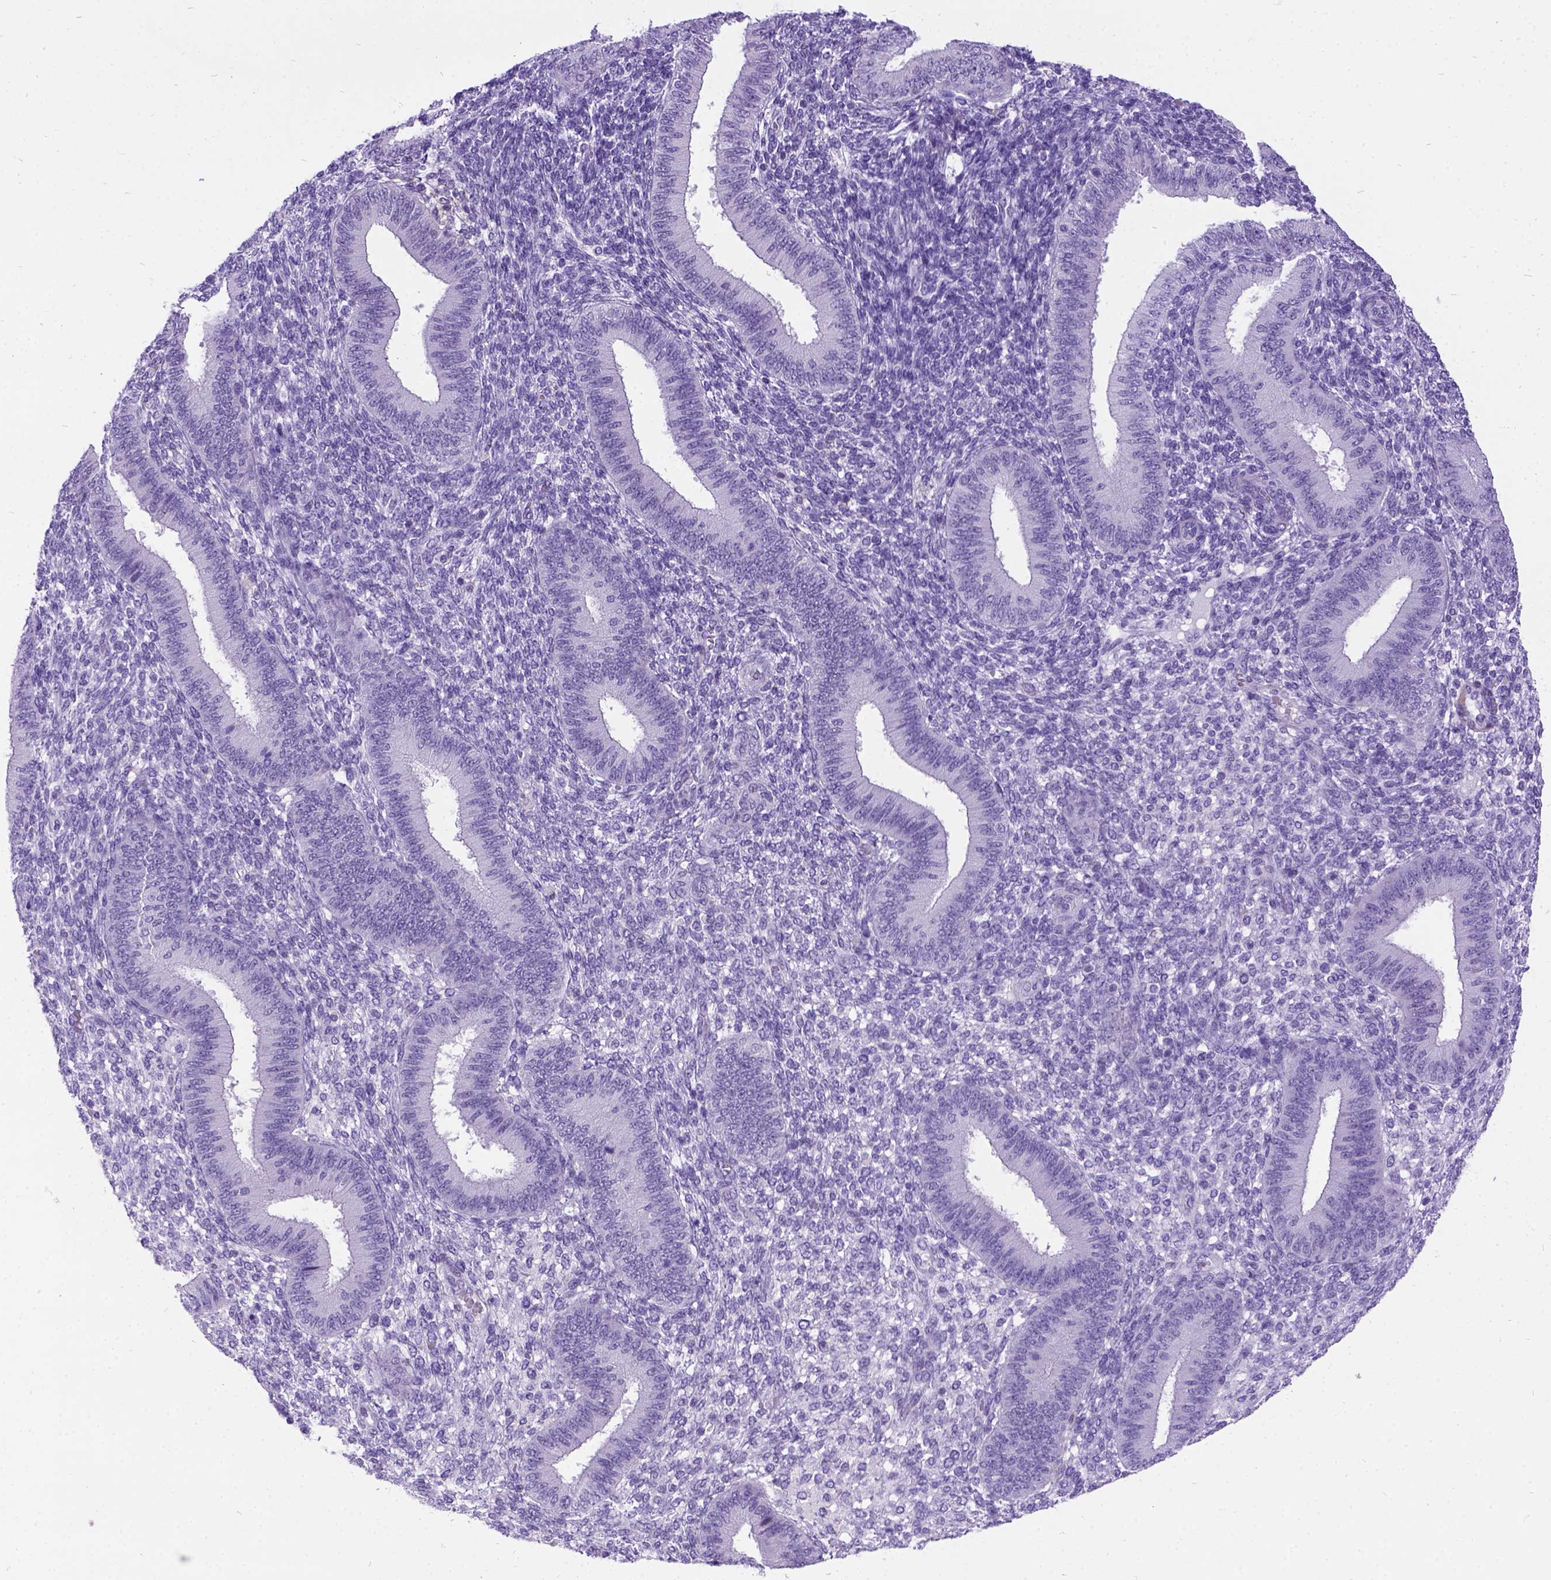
{"staining": {"intensity": "negative", "quantity": "none", "location": "none"}, "tissue": "endometrium", "cell_type": "Cells in endometrial stroma", "image_type": "normal", "snomed": [{"axis": "morphology", "description": "Normal tissue, NOS"}, {"axis": "topography", "description": "Endometrium"}], "caption": "Human endometrium stained for a protein using immunohistochemistry reveals no staining in cells in endometrial stroma.", "gene": "ENSG00000254979", "patient": {"sex": "female", "age": 39}}